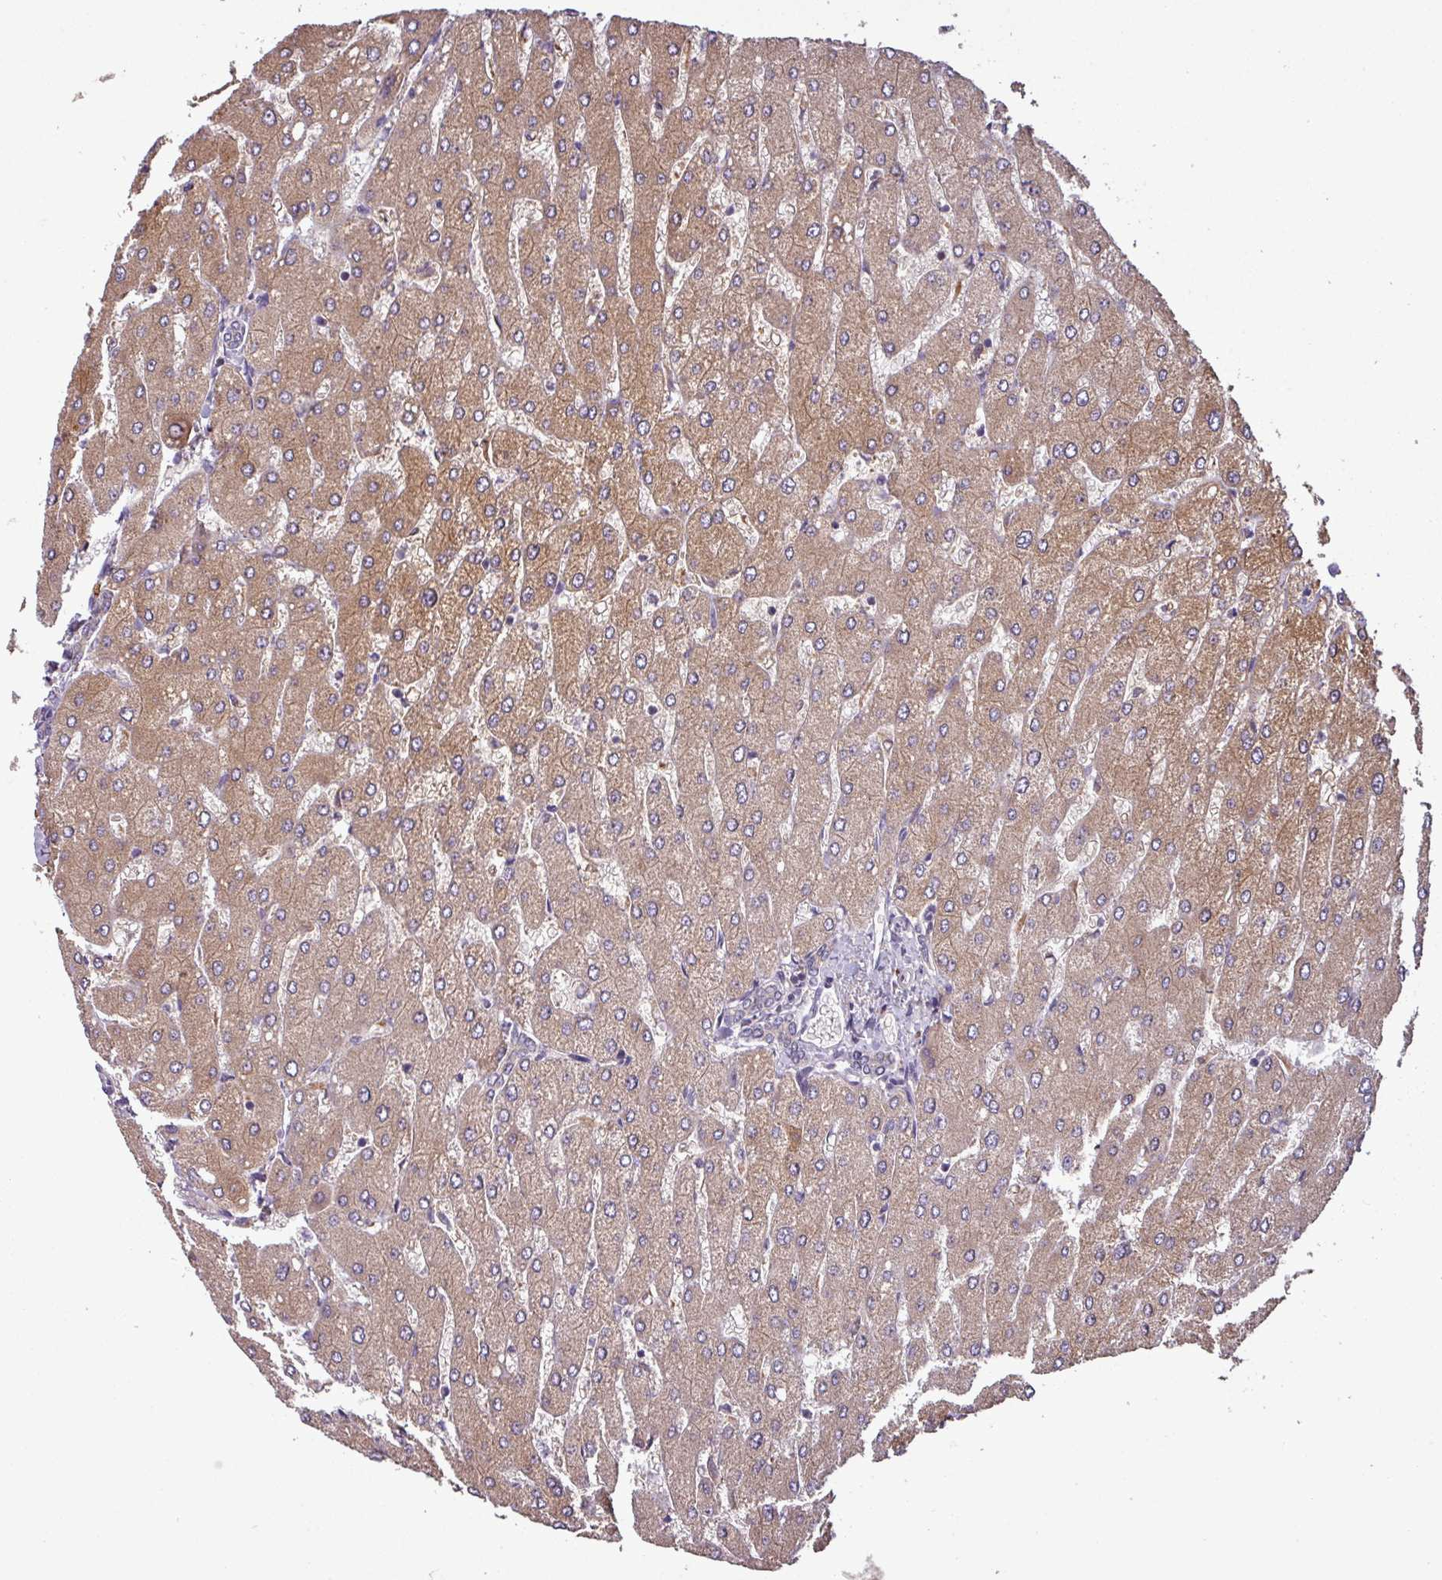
{"staining": {"intensity": "negative", "quantity": "none", "location": "none"}, "tissue": "liver", "cell_type": "Cholangiocytes", "image_type": "normal", "snomed": [{"axis": "morphology", "description": "Normal tissue, NOS"}, {"axis": "topography", "description": "Liver"}], "caption": "The IHC micrograph has no significant expression in cholangiocytes of liver. (Immunohistochemistry (ihc), brightfield microscopy, high magnification).", "gene": "NOB1", "patient": {"sex": "male", "age": 55}}